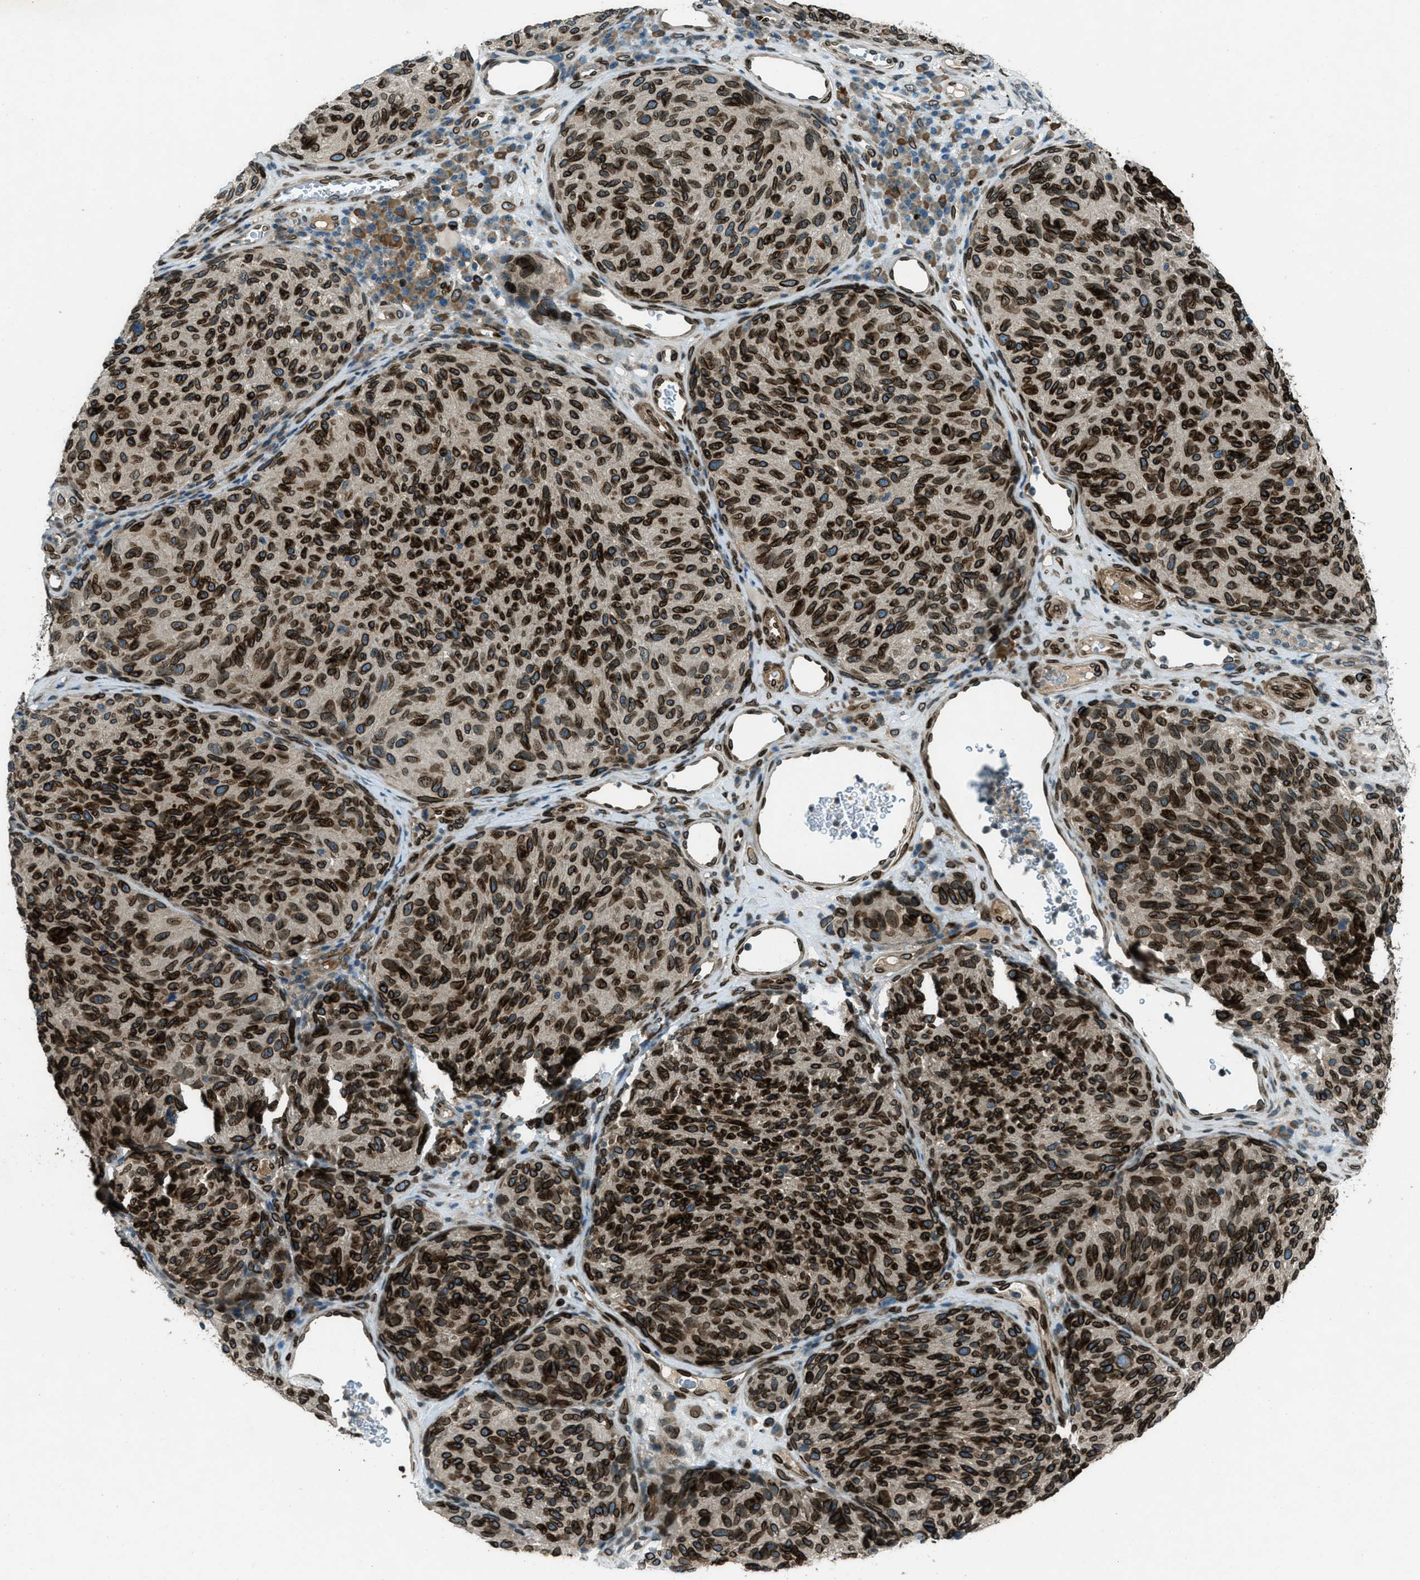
{"staining": {"intensity": "strong", "quantity": ">75%", "location": "cytoplasmic/membranous,nuclear"}, "tissue": "melanoma", "cell_type": "Tumor cells", "image_type": "cancer", "snomed": [{"axis": "morphology", "description": "Malignant melanoma, NOS"}, {"axis": "topography", "description": "Skin"}], "caption": "High-power microscopy captured an immunohistochemistry micrograph of melanoma, revealing strong cytoplasmic/membranous and nuclear expression in approximately >75% of tumor cells.", "gene": "LEMD2", "patient": {"sex": "female", "age": 73}}